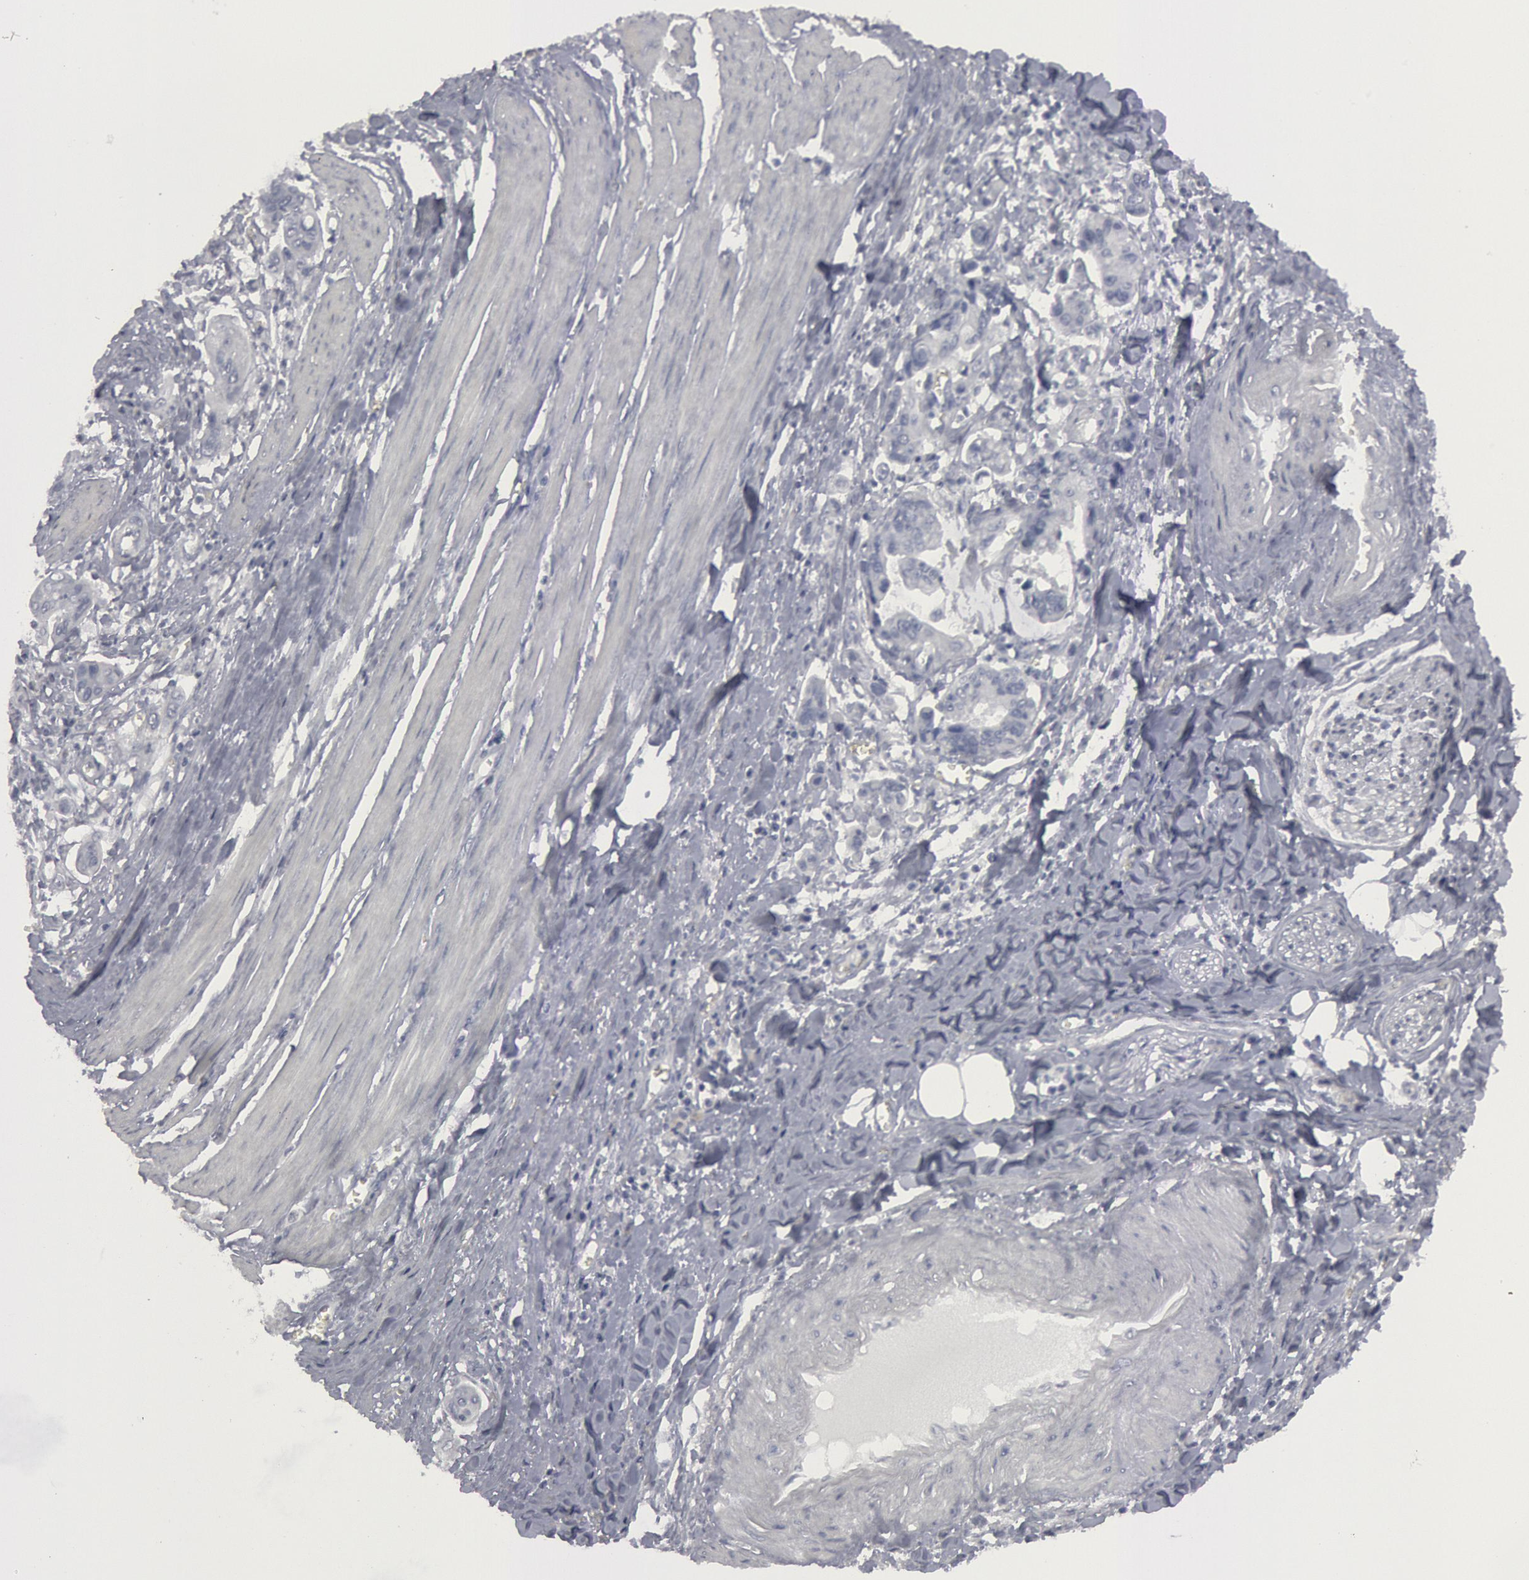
{"staining": {"intensity": "negative", "quantity": "none", "location": "none"}, "tissue": "stomach cancer", "cell_type": "Tumor cells", "image_type": "cancer", "snomed": [{"axis": "morphology", "description": "Adenocarcinoma, NOS"}, {"axis": "topography", "description": "Stomach, upper"}], "caption": "DAB immunohistochemical staining of stomach adenocarcinoma shows no significant staining in tumor cells. (DAB IHC with hematoxylin counter stain).", "gene": "DMC1", "patient": {"sex": "male", "age": 80}}